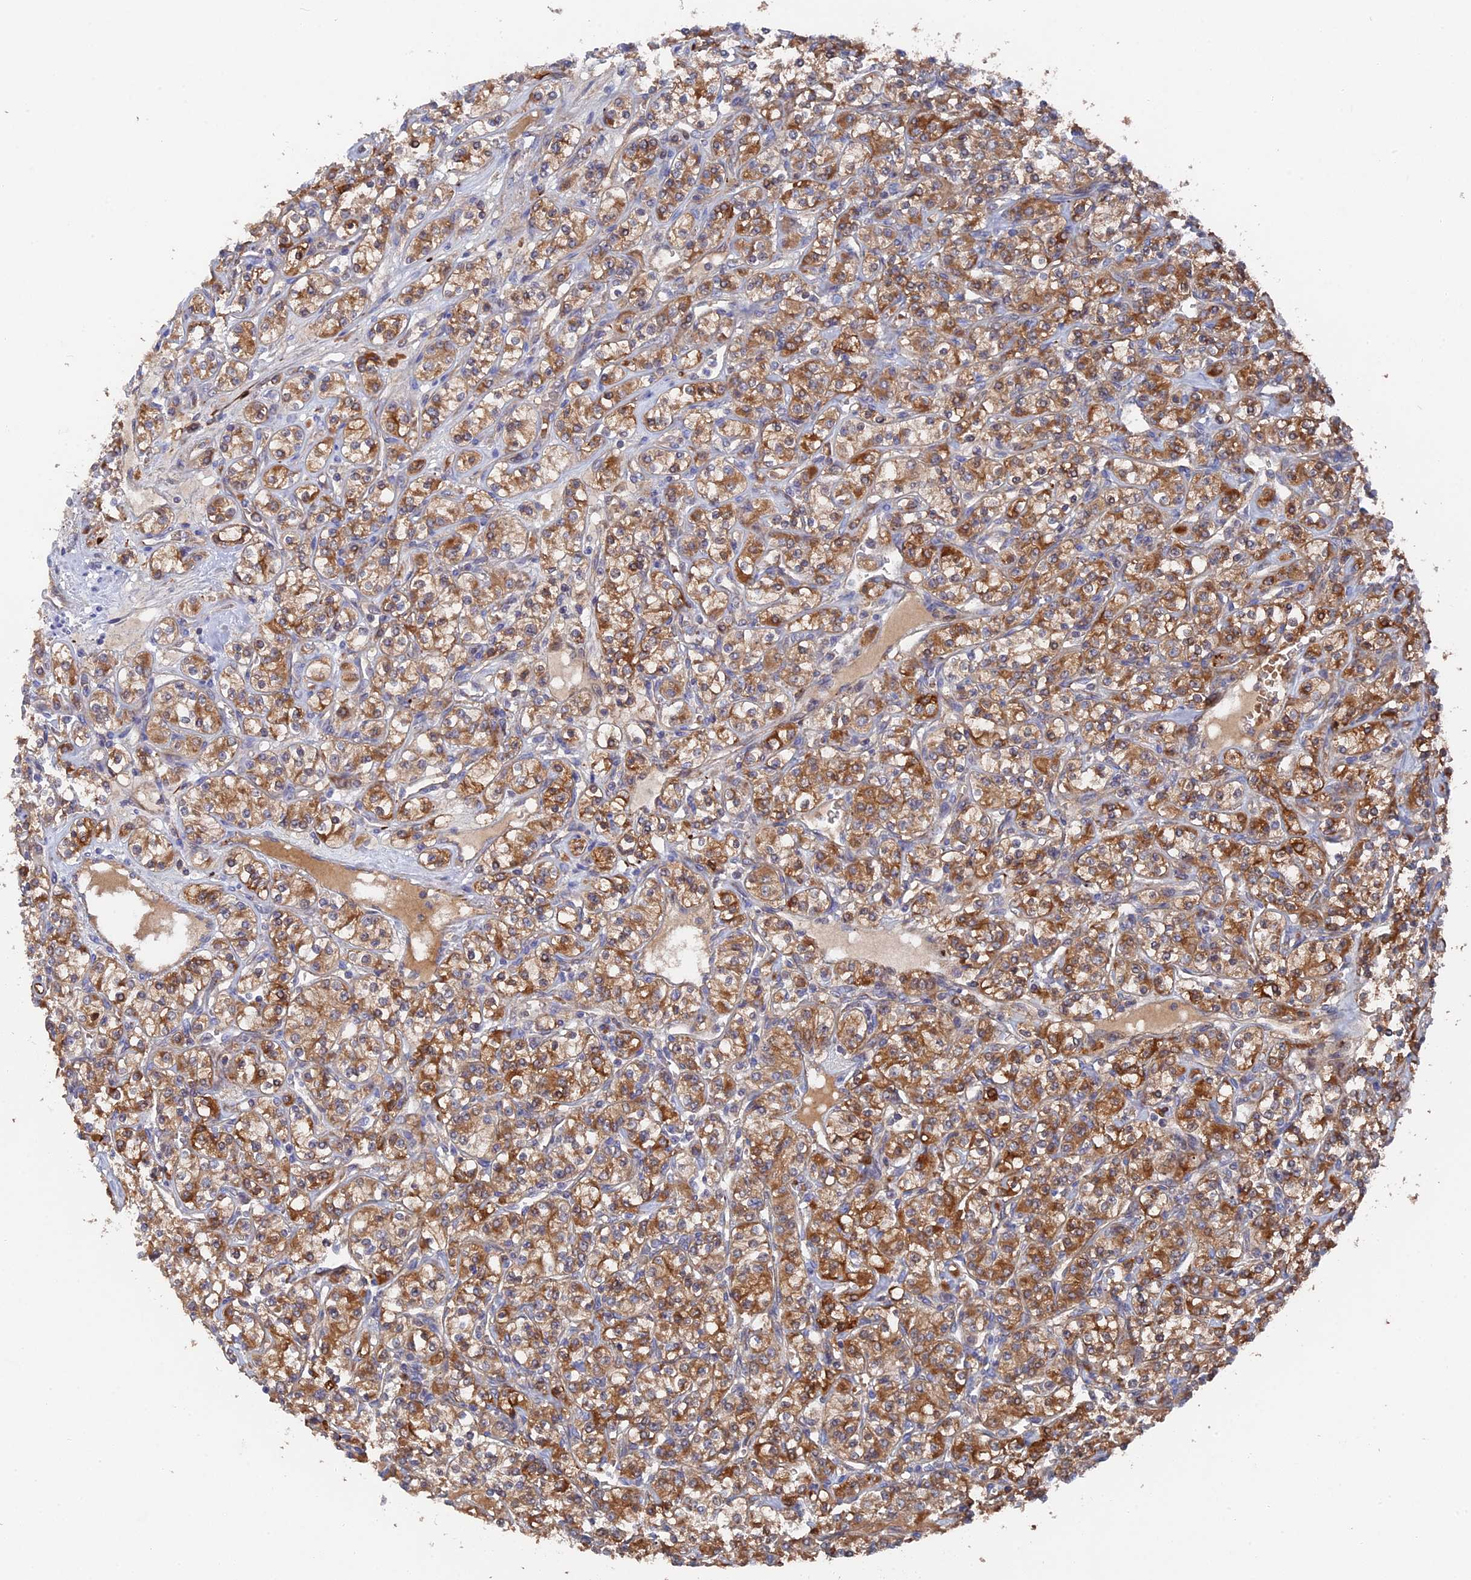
{"staining": {"intensity": "strong", "quantity": ">75%", "location": "cytoplasmic/membranous"}, "tissue": "renal cancer", "cell_type": "Tumor cells", "image_type": "cancer", "snomed": [{"axis": "morphology", "description": "Adenocarcinoma, NOS"}, {"axis": "topography", "description": "Kidney"}], "caption": "High-power microscopy captured an IHC photomicrograph of adenocarcinoma (renal), revealing strong cytoplasmic/membranous staining in approximately >75% of tumor cells. Nuclei are stained in blue.", "gene": "SMG9", "patient": {"sex": "male", "age": 77}}